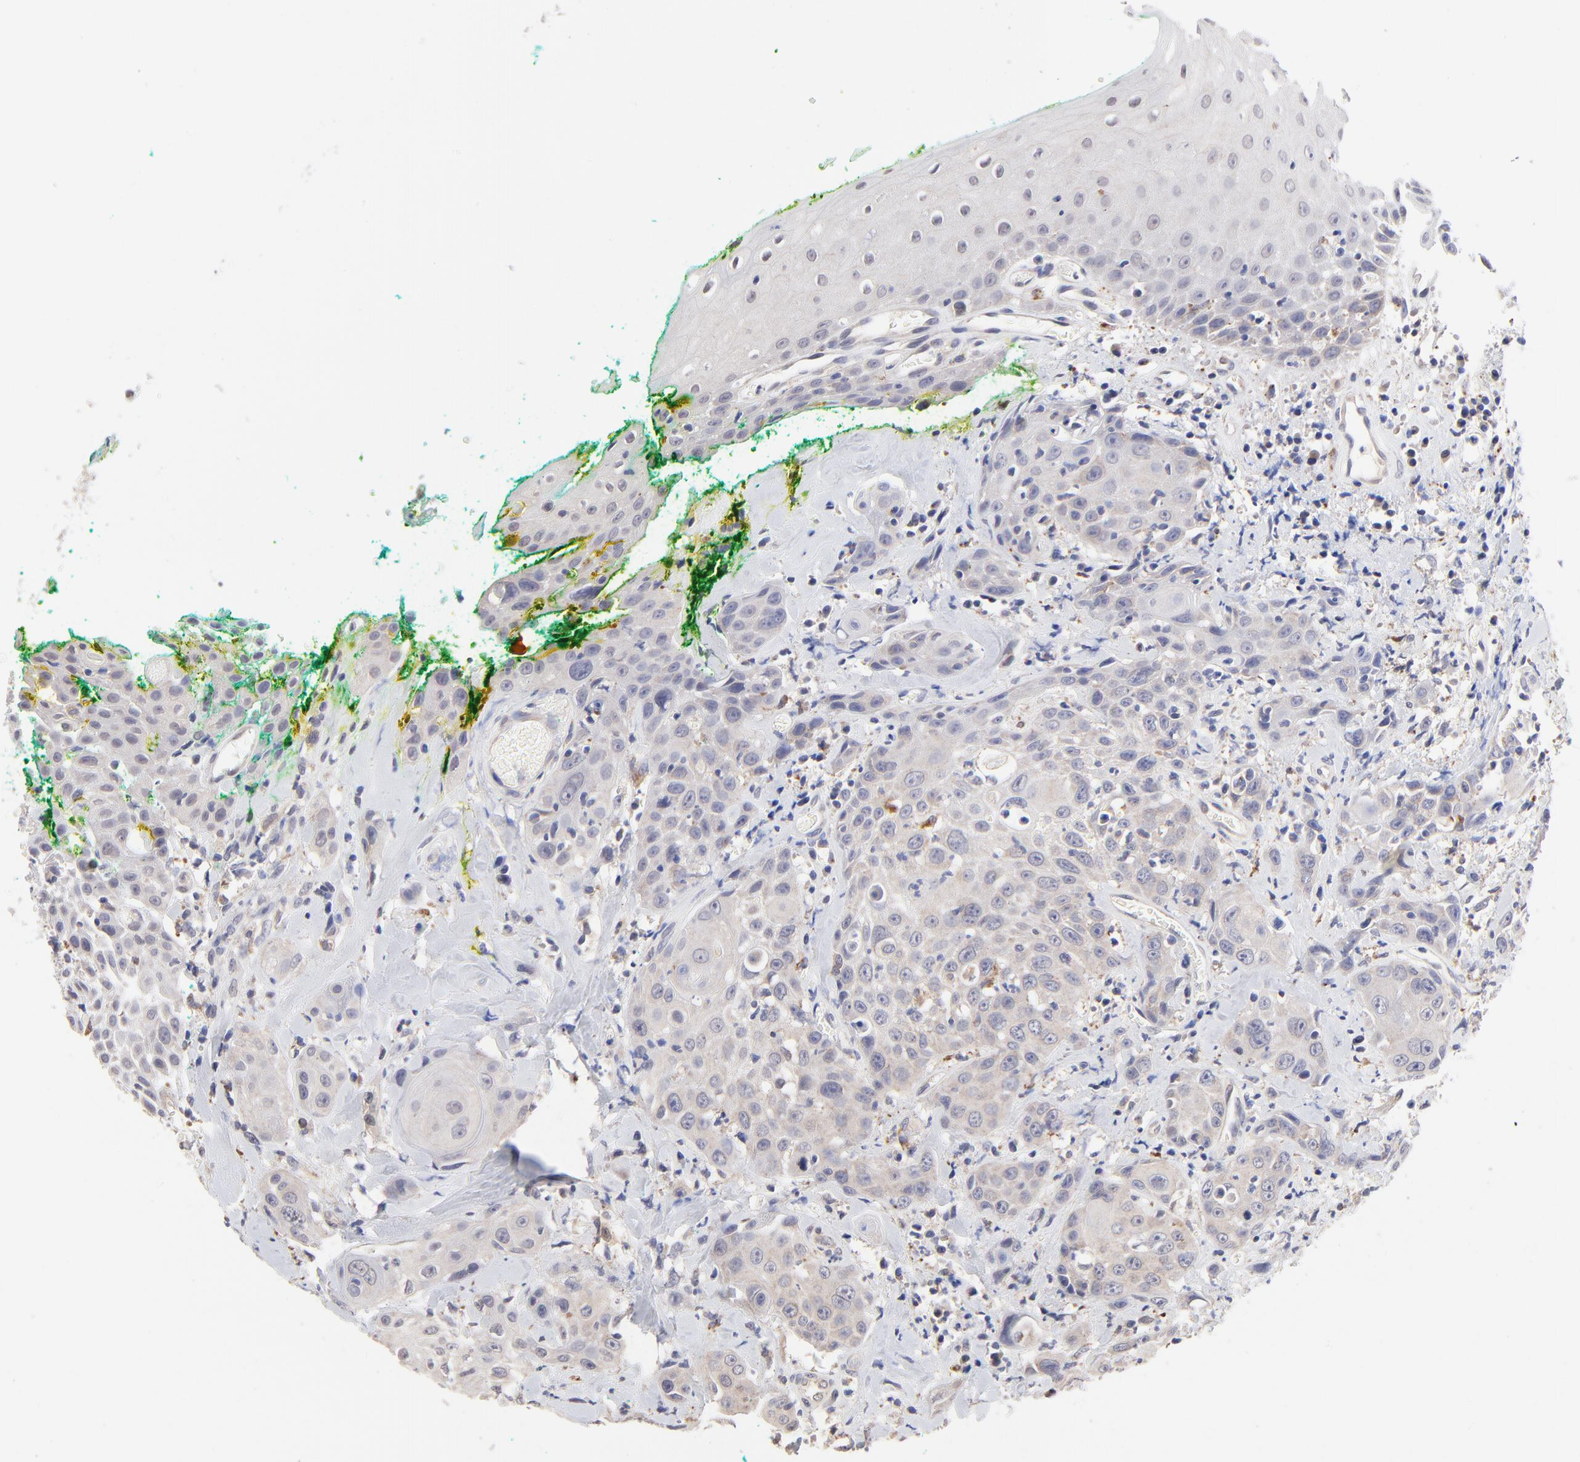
{"staining": {"intensity": "weak", "quantity": "<25%", "location": "cytoplasmic/membranous"}, "tissue": "head and neck cancer", "cell_type": "Tumor cells", "image_type": "cancer", "snomed": [{"axis": "morphology", "description": "Squamous cell carcinoma, NOS"}, {"axis": "topography", "description": "Oral tissue"}, {"axis": "topography", "description": "Head-Neck"}], "caption": "DAB immunohistochemical staining of human head and neck squamous cell carcinoma displays no significant staining in tumor cells.", "gene": "PDE4B", "patient": {"sex": "female", "age": 82}}